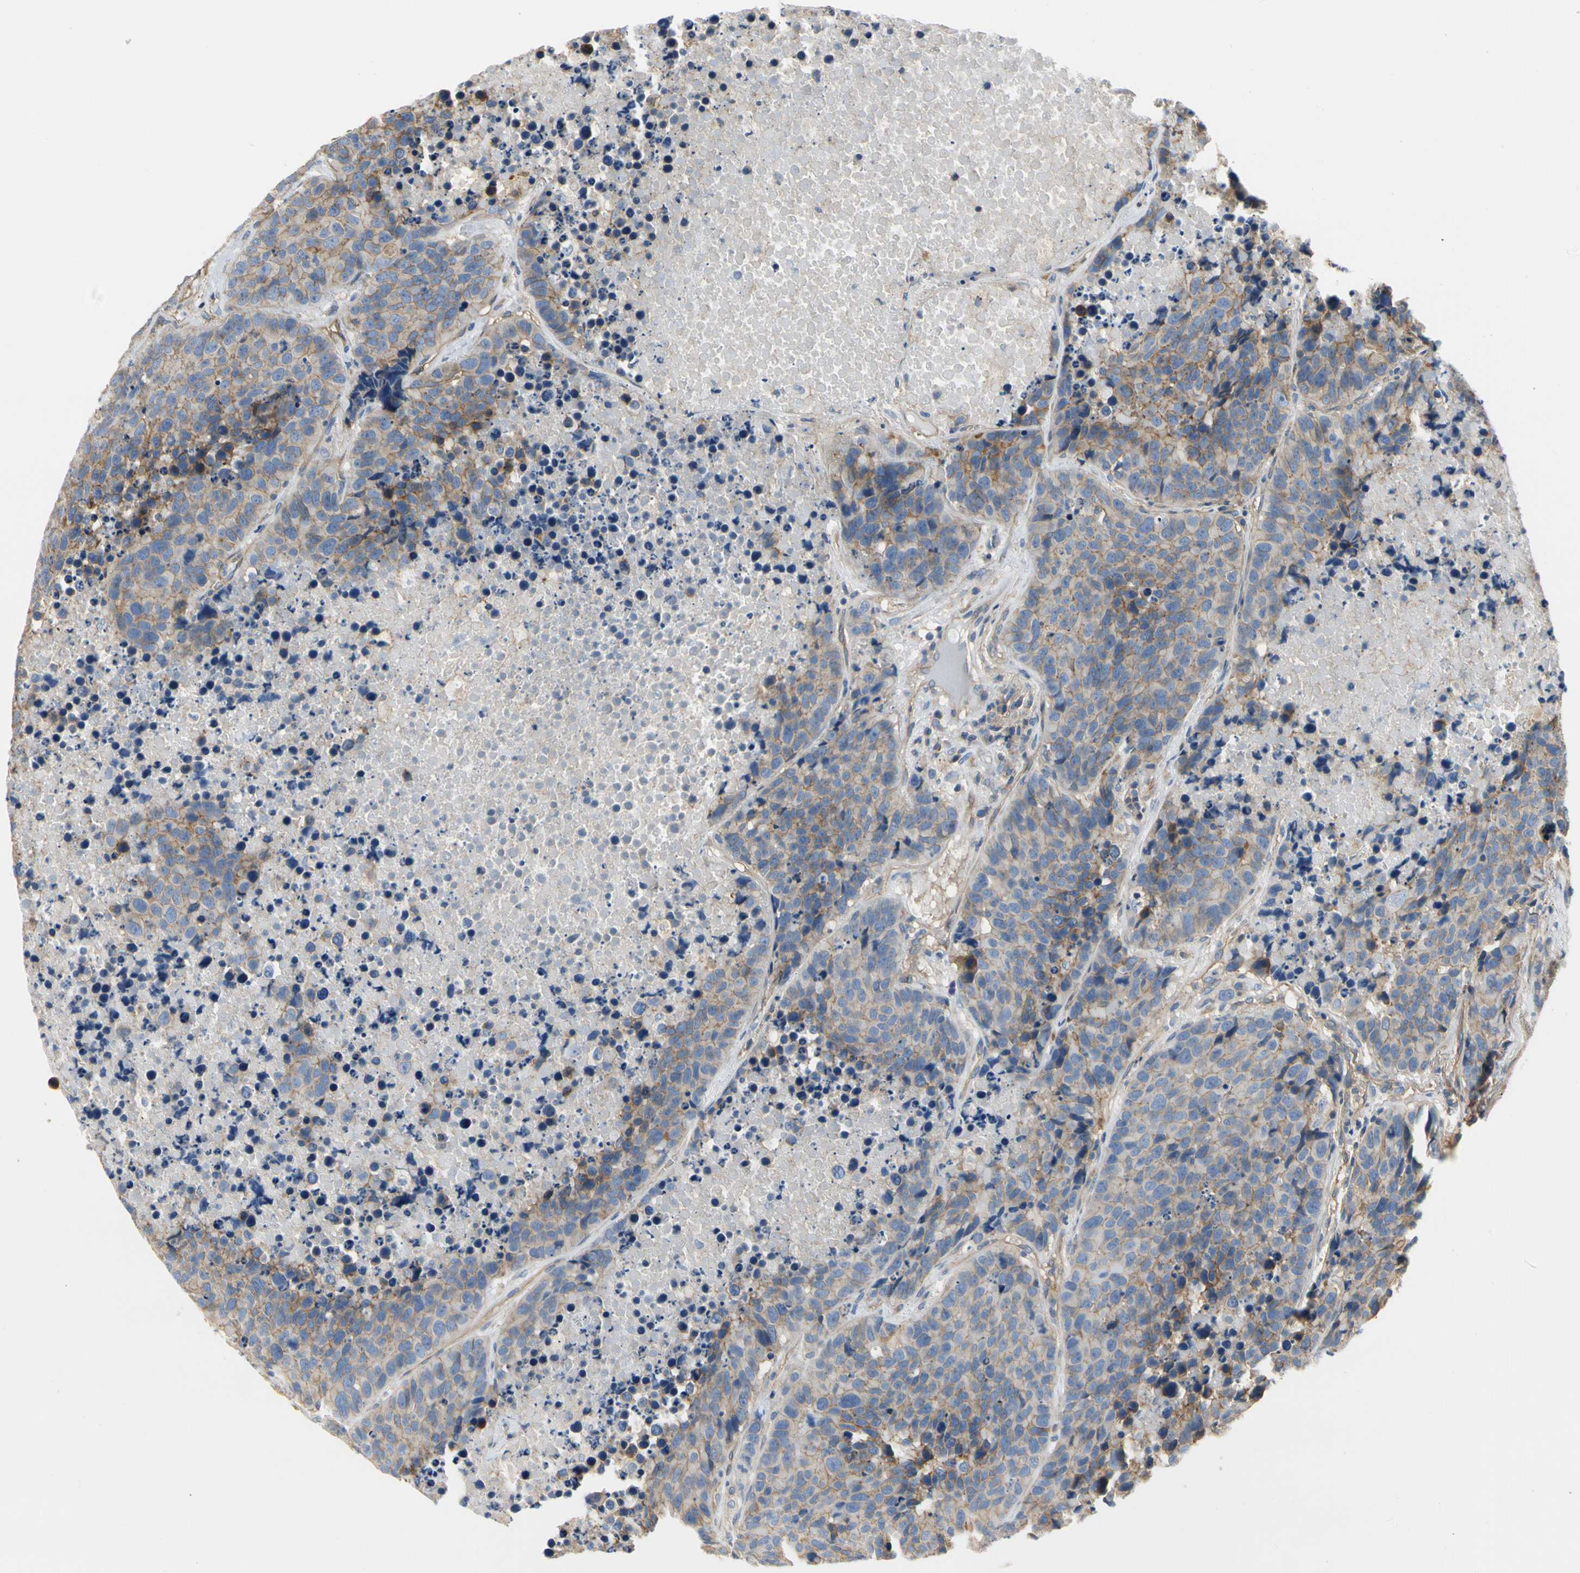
{"staining": {"intensity": "weak", "quantity": "25%-75%", "location": "cytoplasmic/membranous"}, "tissue": "carcinoid", "cell_type": "Tumor cells", "image_type": "cancer", "snomed": [{"axis": "morphology", "description": "Carcinoid, malignant, NOS"}, {"axis": "topography", "description": "Lung"}], "caption": "Protein analysis of carcinoid tissue exhibits weak cytoplasmic/membranous expression in about 25%-75% of tumor cells.", "gene": "IL1RL1", "patient": {"sex": "male", "age": 60}}